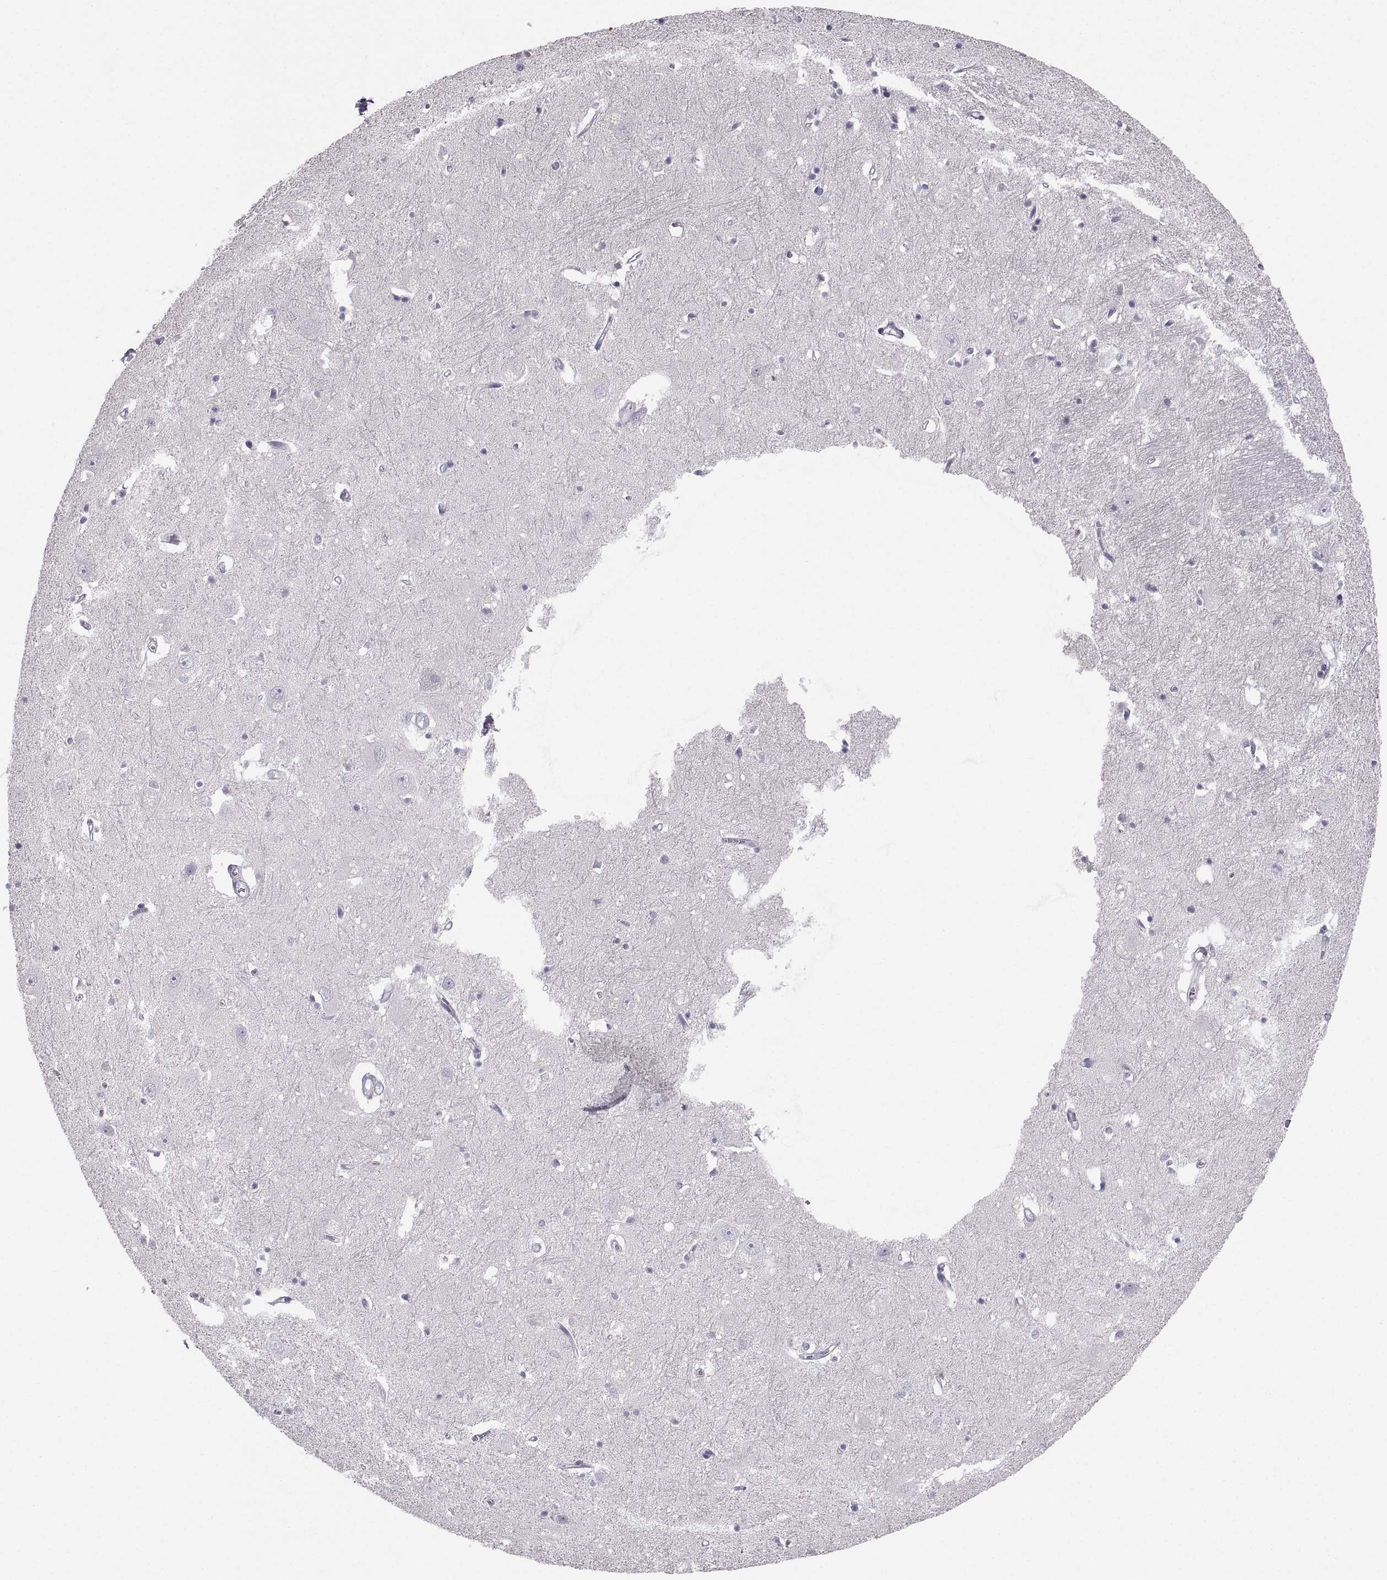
{"staining": {"intensity": "negative", "quantity": "none", "location": "none"}, "tissue": "caudate", "cell_type": "Glial cells", "image_type": "normal", "snomed": [{"axis": "morphology", "description": "Normal tissue, NOS"}, {"axis": "topography", "description": "Lateral ventricle wall"}], "caption": "Glial cells show no significant staining in normal caudate. (DAB (3,3'-diaminobenzidine) immunohistochemistry, high magnification).", "gene": "ZNF185", "patient": {"sex": "male", "age": 54}}